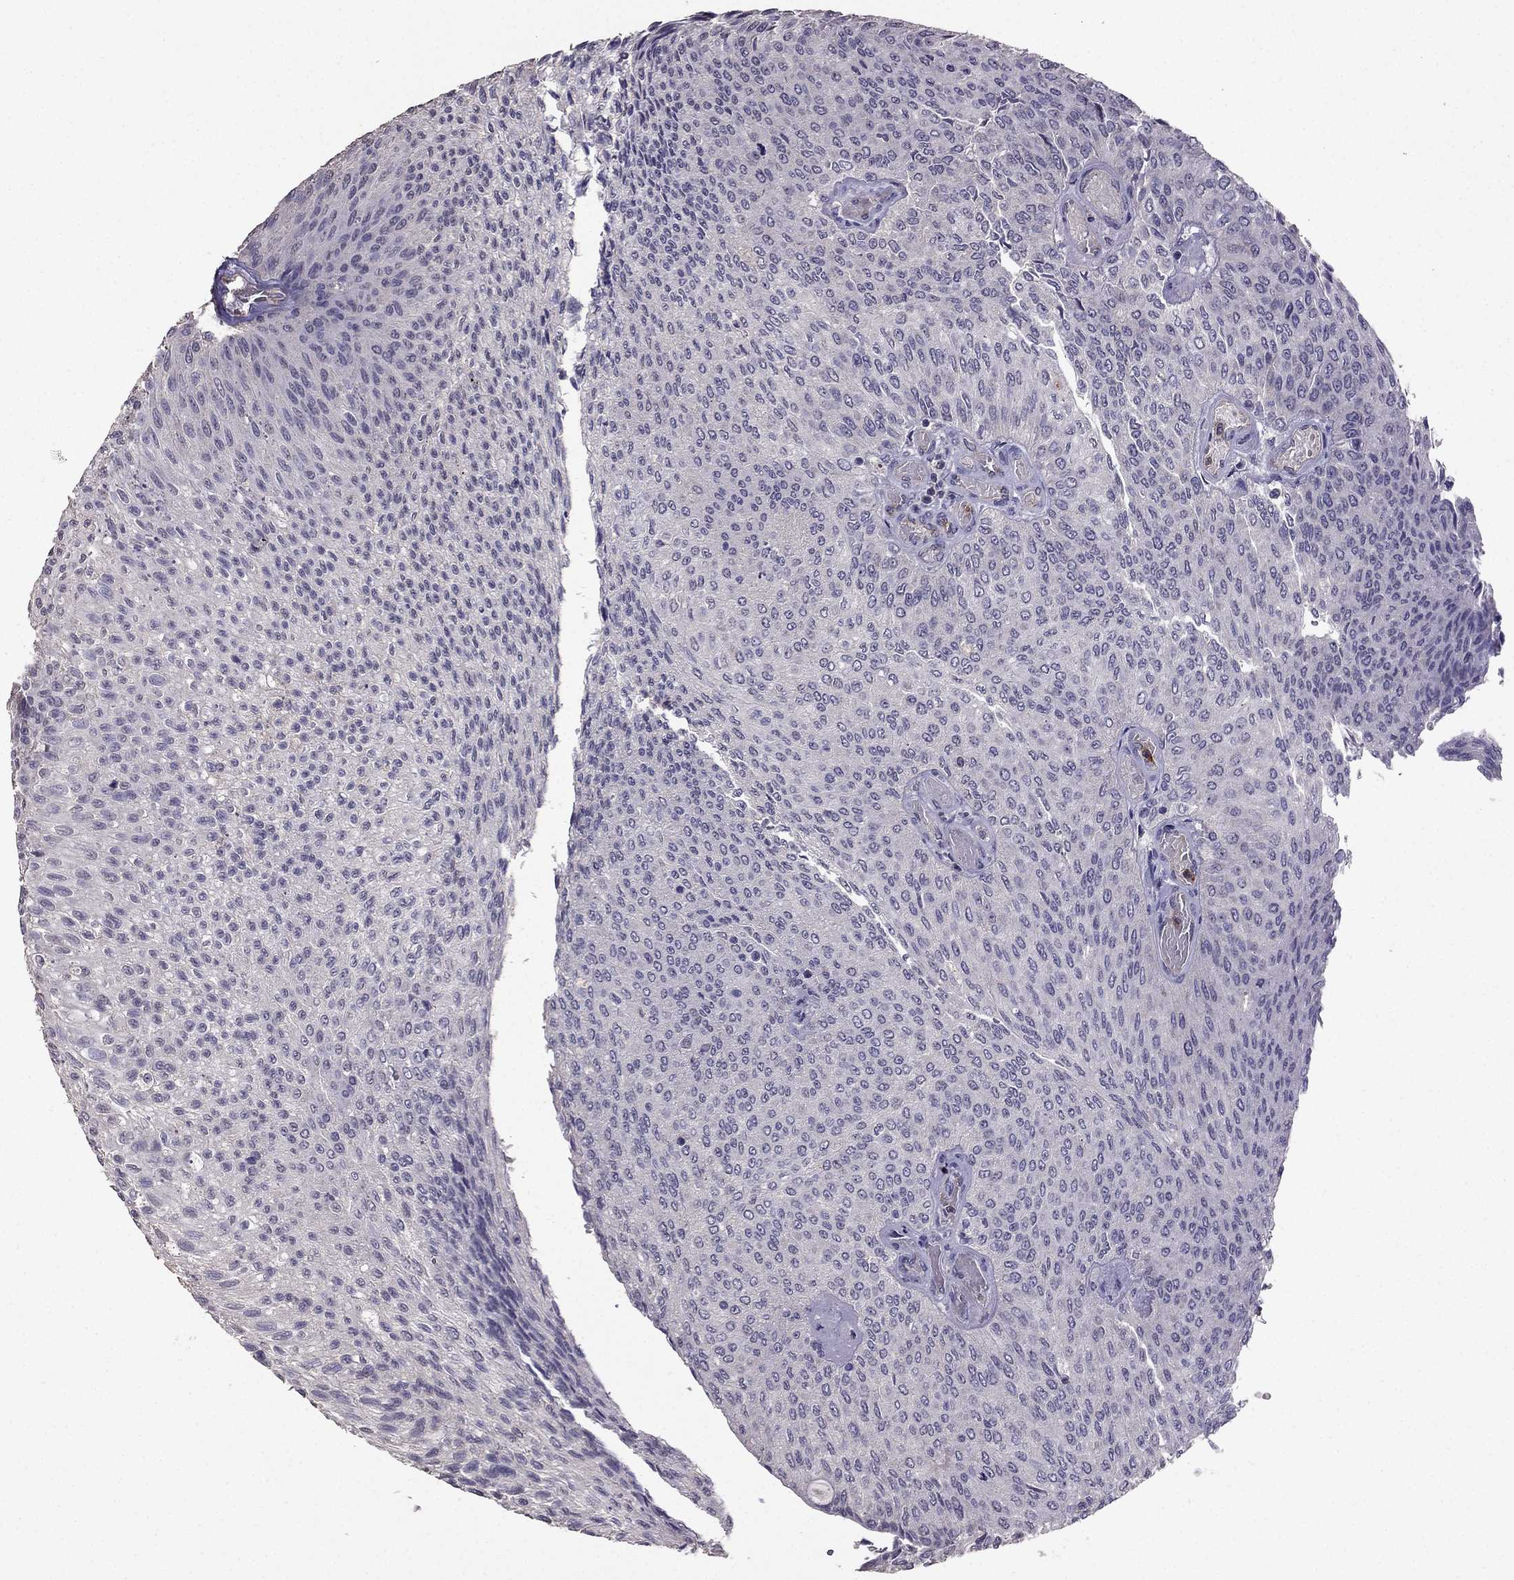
{"staining": {"intensity": "negative", "quantity": "none", "location": "none"}, "tissue": "urothelial cancer", "cell_type": "Tumor cells", "image_type": "cancer", "snomed": [{"axis": "morphology", "description": "Urothelial carcinoma, Low grade"}, {"axis": "topography", "description": "Ureter, NOS"}, {"axis": "topography", "description": "Urinary bladder"}], "caption": "Tumor cells show no significant expression in urothelial cancer.", "gene": "RFLNB", "patient": {"sex": "male", "age": 78}}